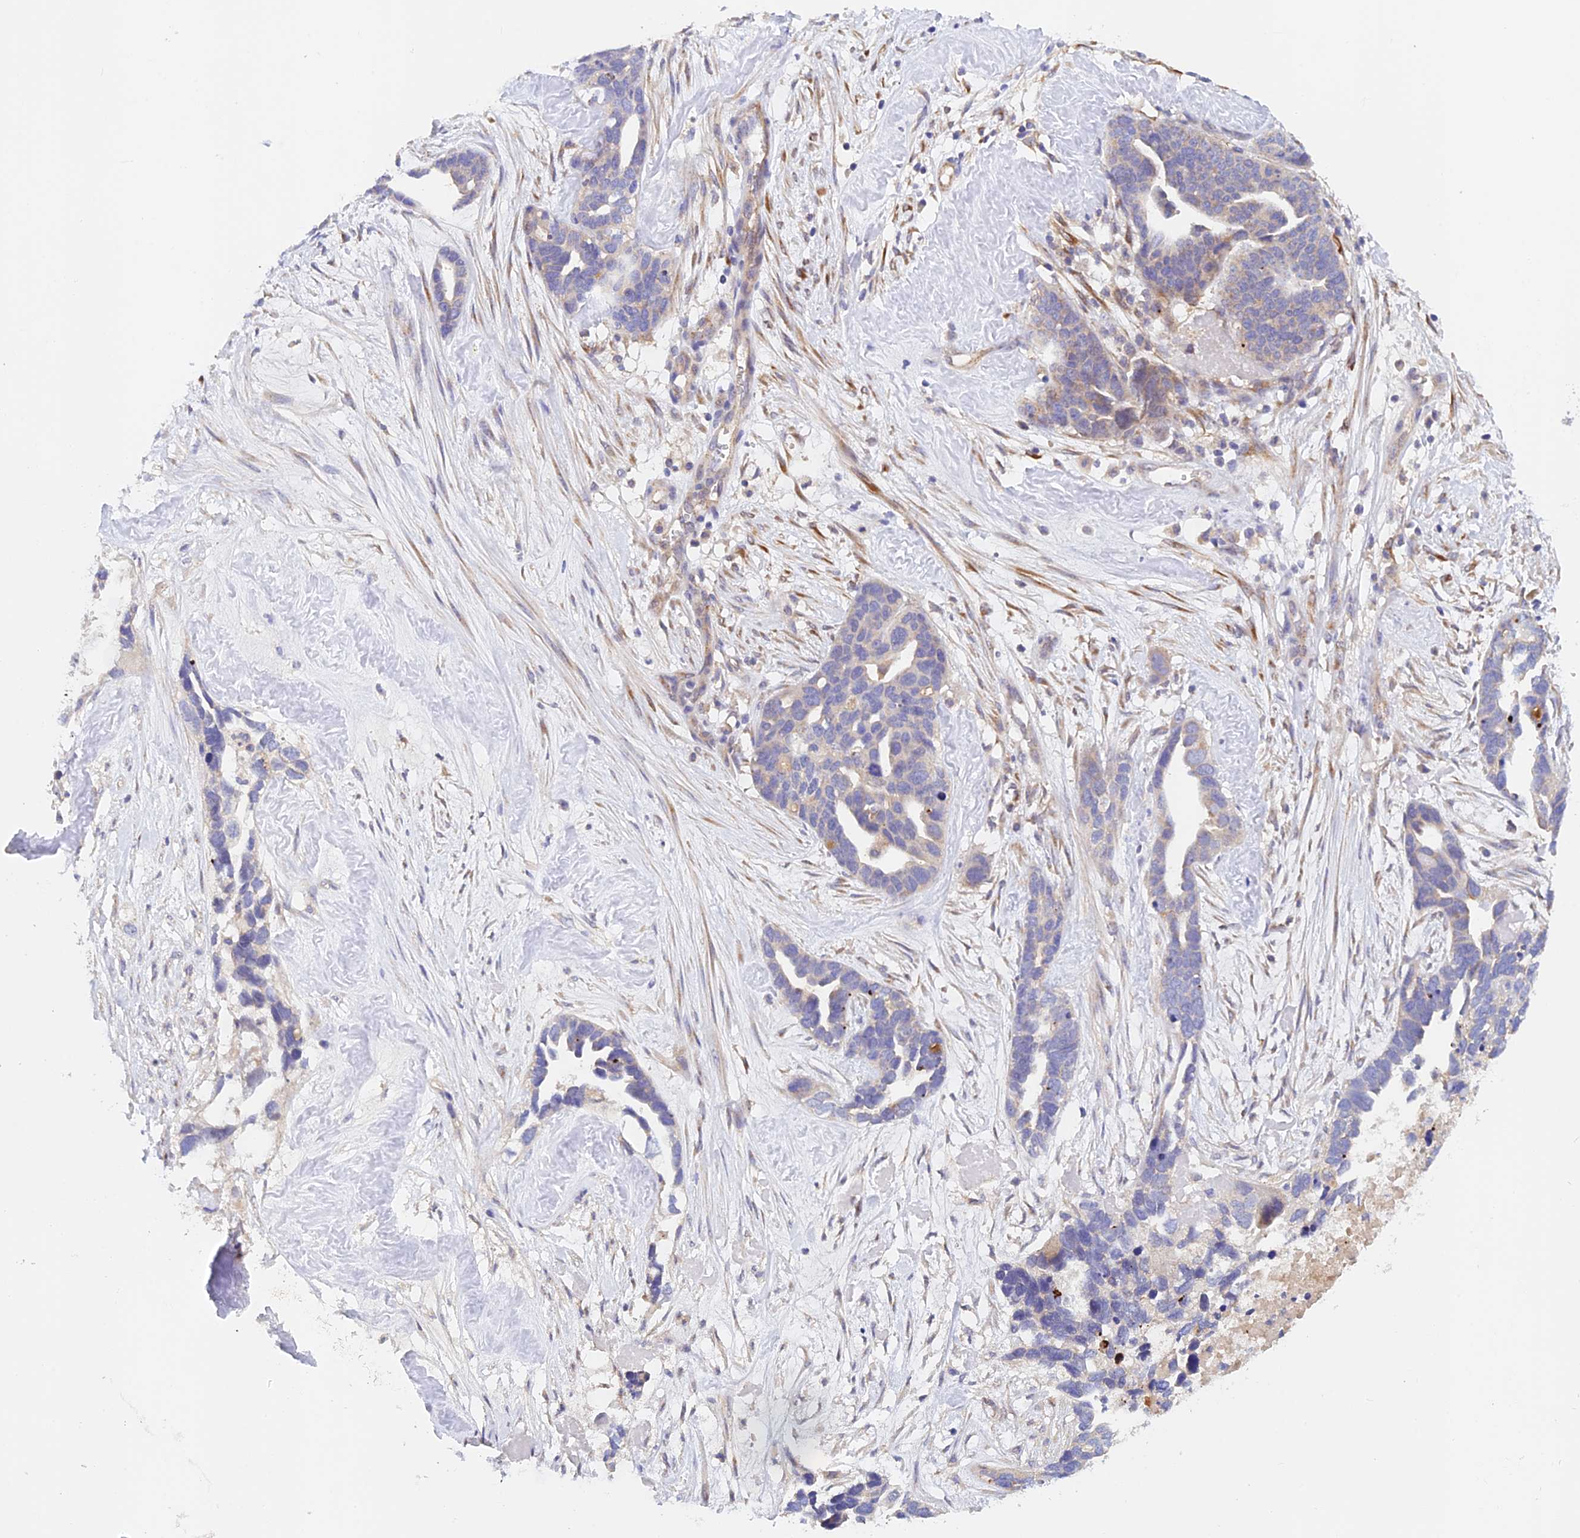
{"staining": {"intensity": "weak", "quantity": "<25%", "location": "cytoplasmic/membranous"}, "tissue": "ovarian cancer", "cell_type": "Tumor cells", "image_type": "cancer", "snomed": [{"axis": "morphology", "description": "Cystadenocarcinoma, serous, NOS"}, {"axis": "topography", "description": "Ovary"}], "caption": "Immunohistochemical staining of human ovarian cancer reveals no significant positivity in tumor cells.", "gene": "RANBP6", "patient": {"sex": "female", "age": 54}}